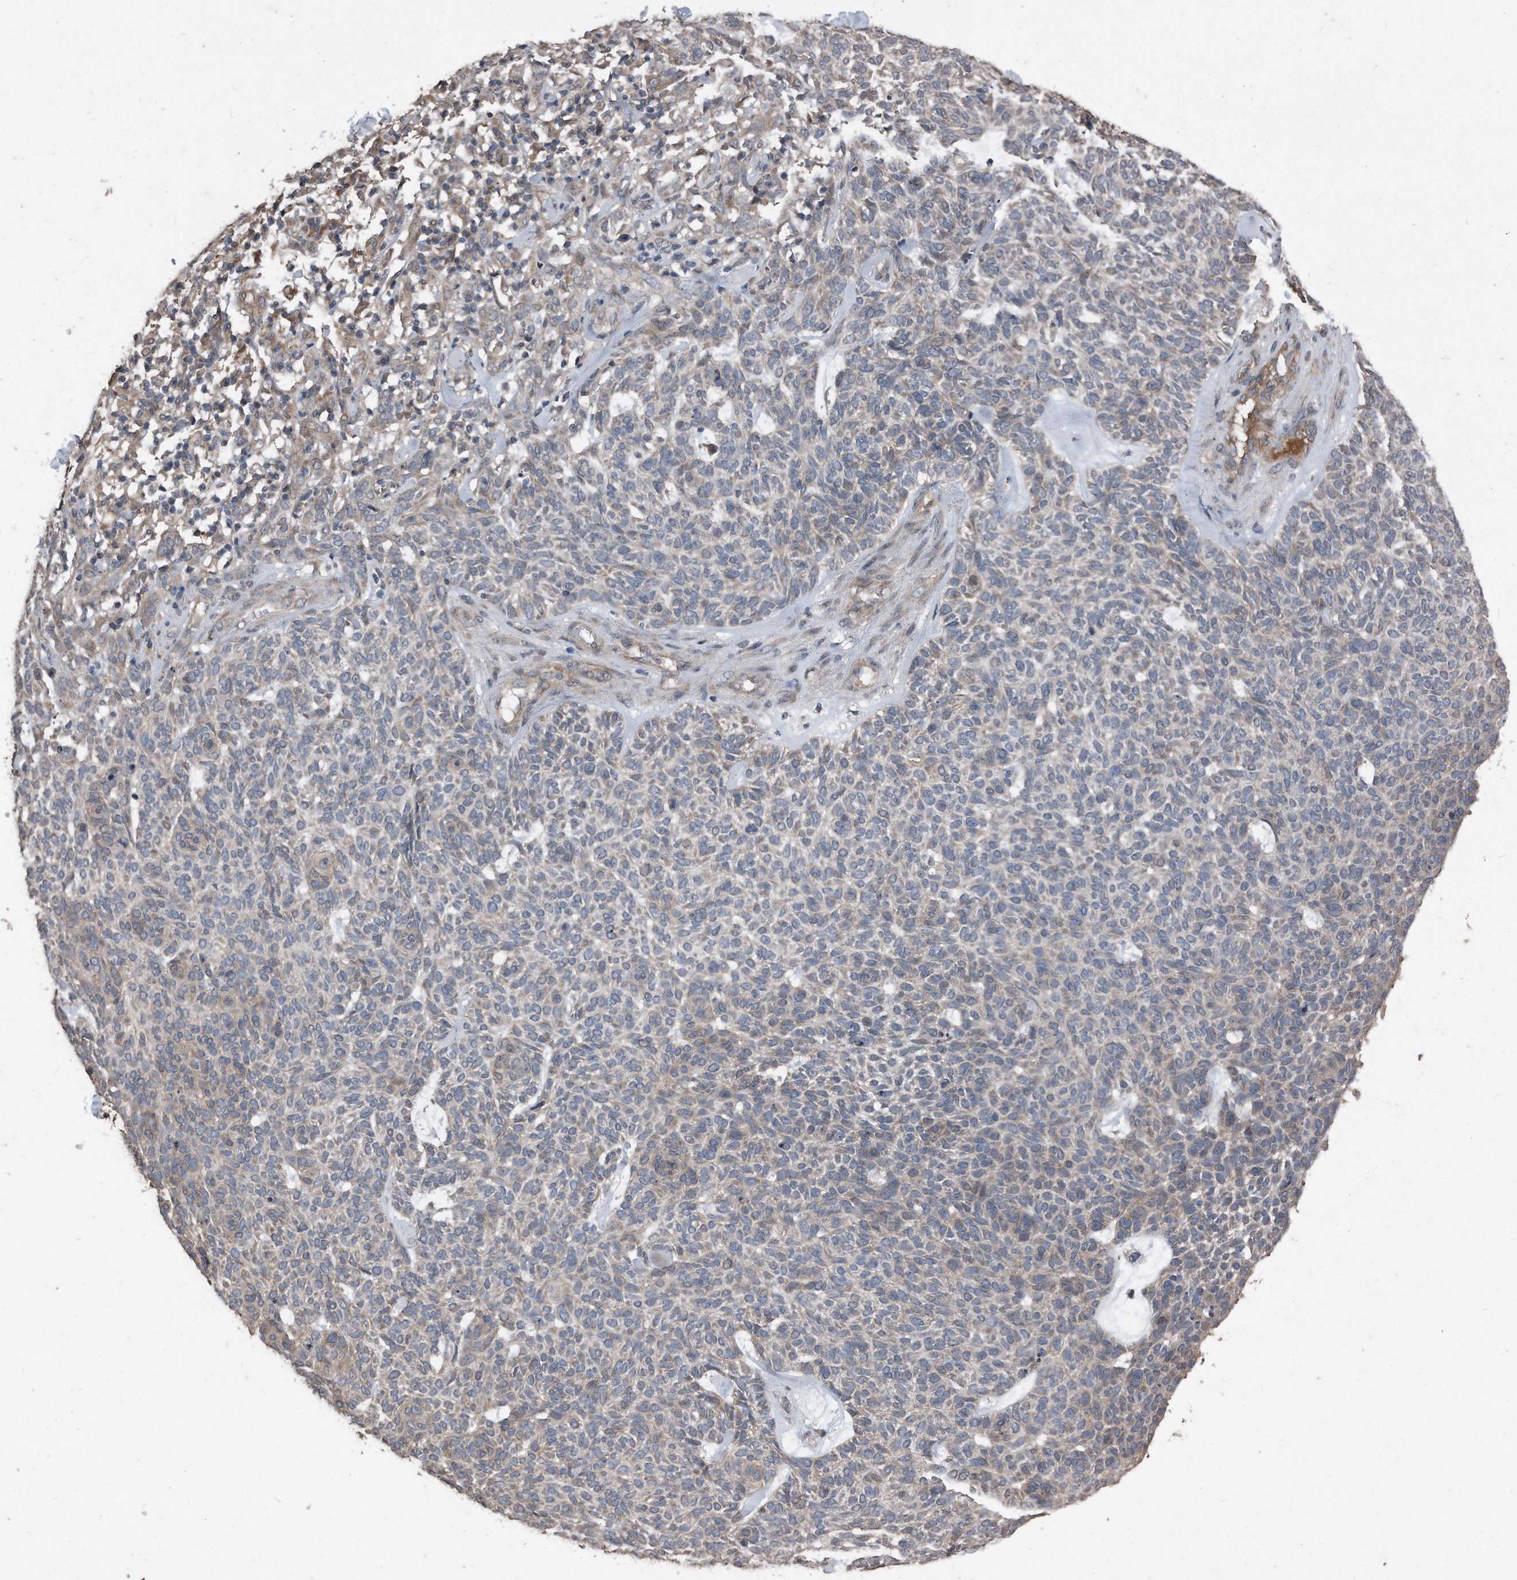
{"staining": {"intensity": "weak", "quantity": "<25%", "location": "cytoplasmic/membranous"}, "tissue": "skin cancer", "cell_type": "Tumor cells", "image_type": "cancer", "snomed": [{"axis": "morphology", "description": "Squamous cell carcinoma, NOS"}, {"axis": "topography", "description": "Skin"}], "caption": "Immunohistochemical staining of human skin cancer demonstrates no significant positivity in tumor cells.", "gene": "ANKRD10", "patient": {"sex": "female", "age": 90}}